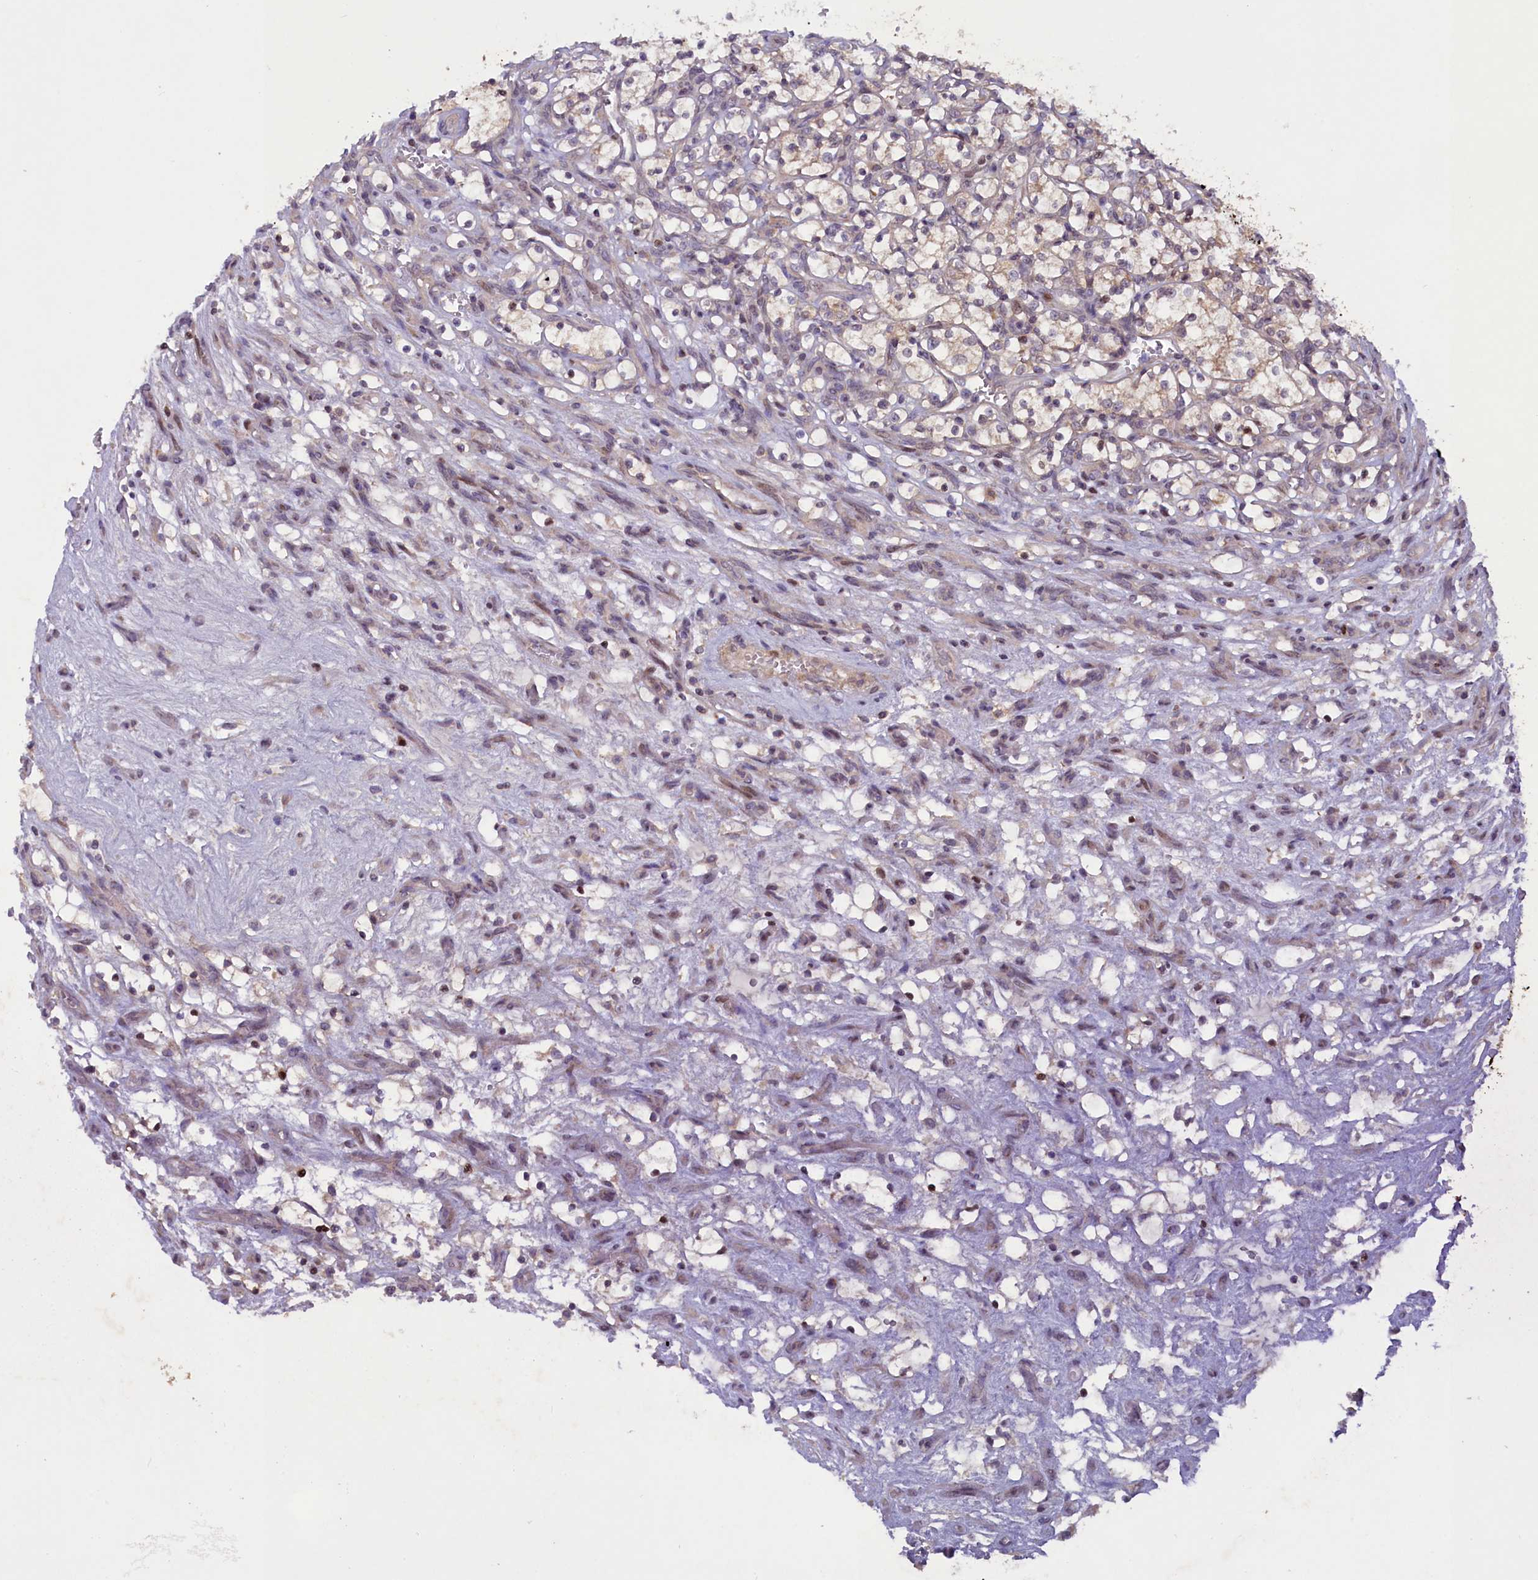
{"staining": {"intensity": "negative", "quantity": "none", "location": "none"}, "tissue": "renal cancer", "cell_type": "Tumor cells", "image_type": "cancer", "snomed": [{"axis": "morphology", "description": "Adenocarcinoma, NOS"}, {"axis": "topography", "description": "Kidney"}], "caption": "Renal cancer (adenocarcinoma) was stained to show a protein in brown. There is no significant staining in tumor cells. (Immunohistochemistry, brightfield microscopy, high magnification).", "gene": "MAN2C1", "patient": {"sex": "female", "age": 69}}